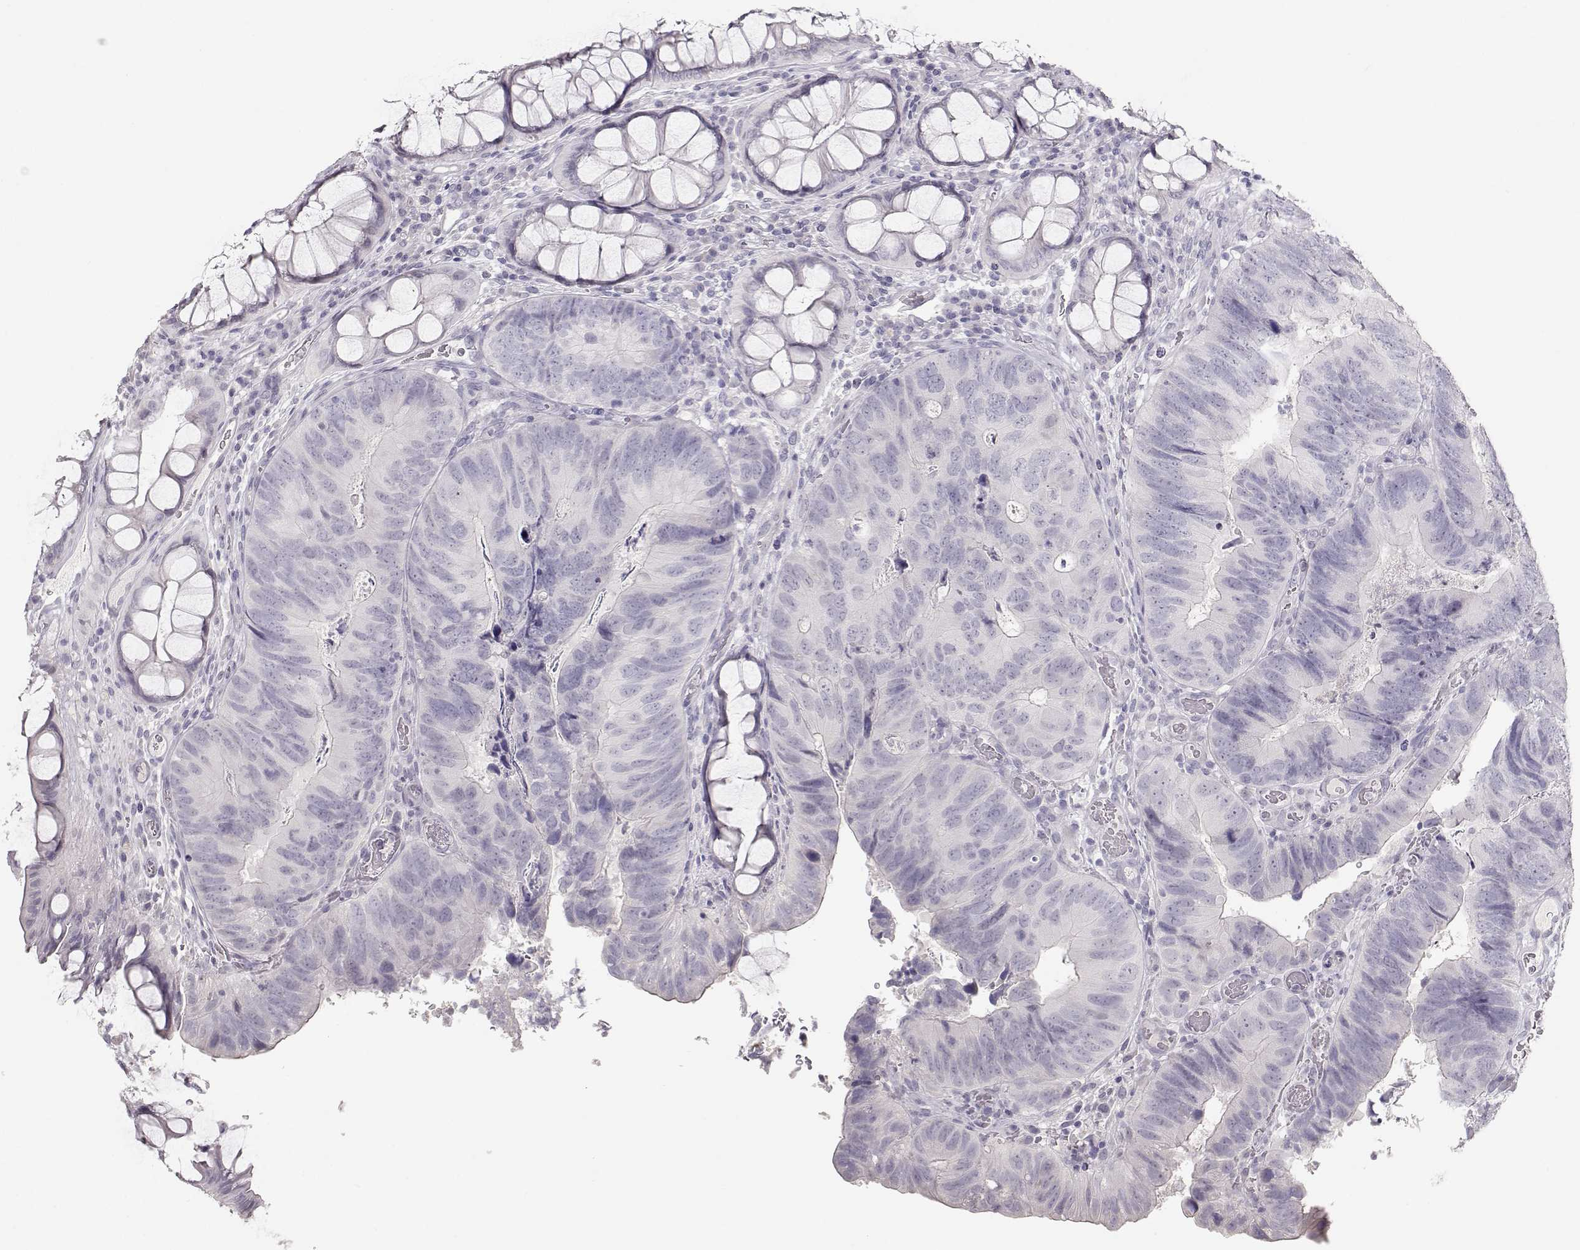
{"staining": {"intensity": "negative", "quantity": "none", "location": "none"}, "tissue": "colorectal cancer", "cell_type": "Tumor cells", "image_type": "cancer", "snomed": [{"axis": "morphology", "description": "Adenocarcinoma, NOS"}, {"axis": "topography", "description": "Colon"}], "caption": "Immunohistochemistry of human colorectal cancer (adenocarcinoma) exhibits no positivity in tumor cells.", "gene": "TKTL1", "patient": {"sex": "female", "age": 67}}